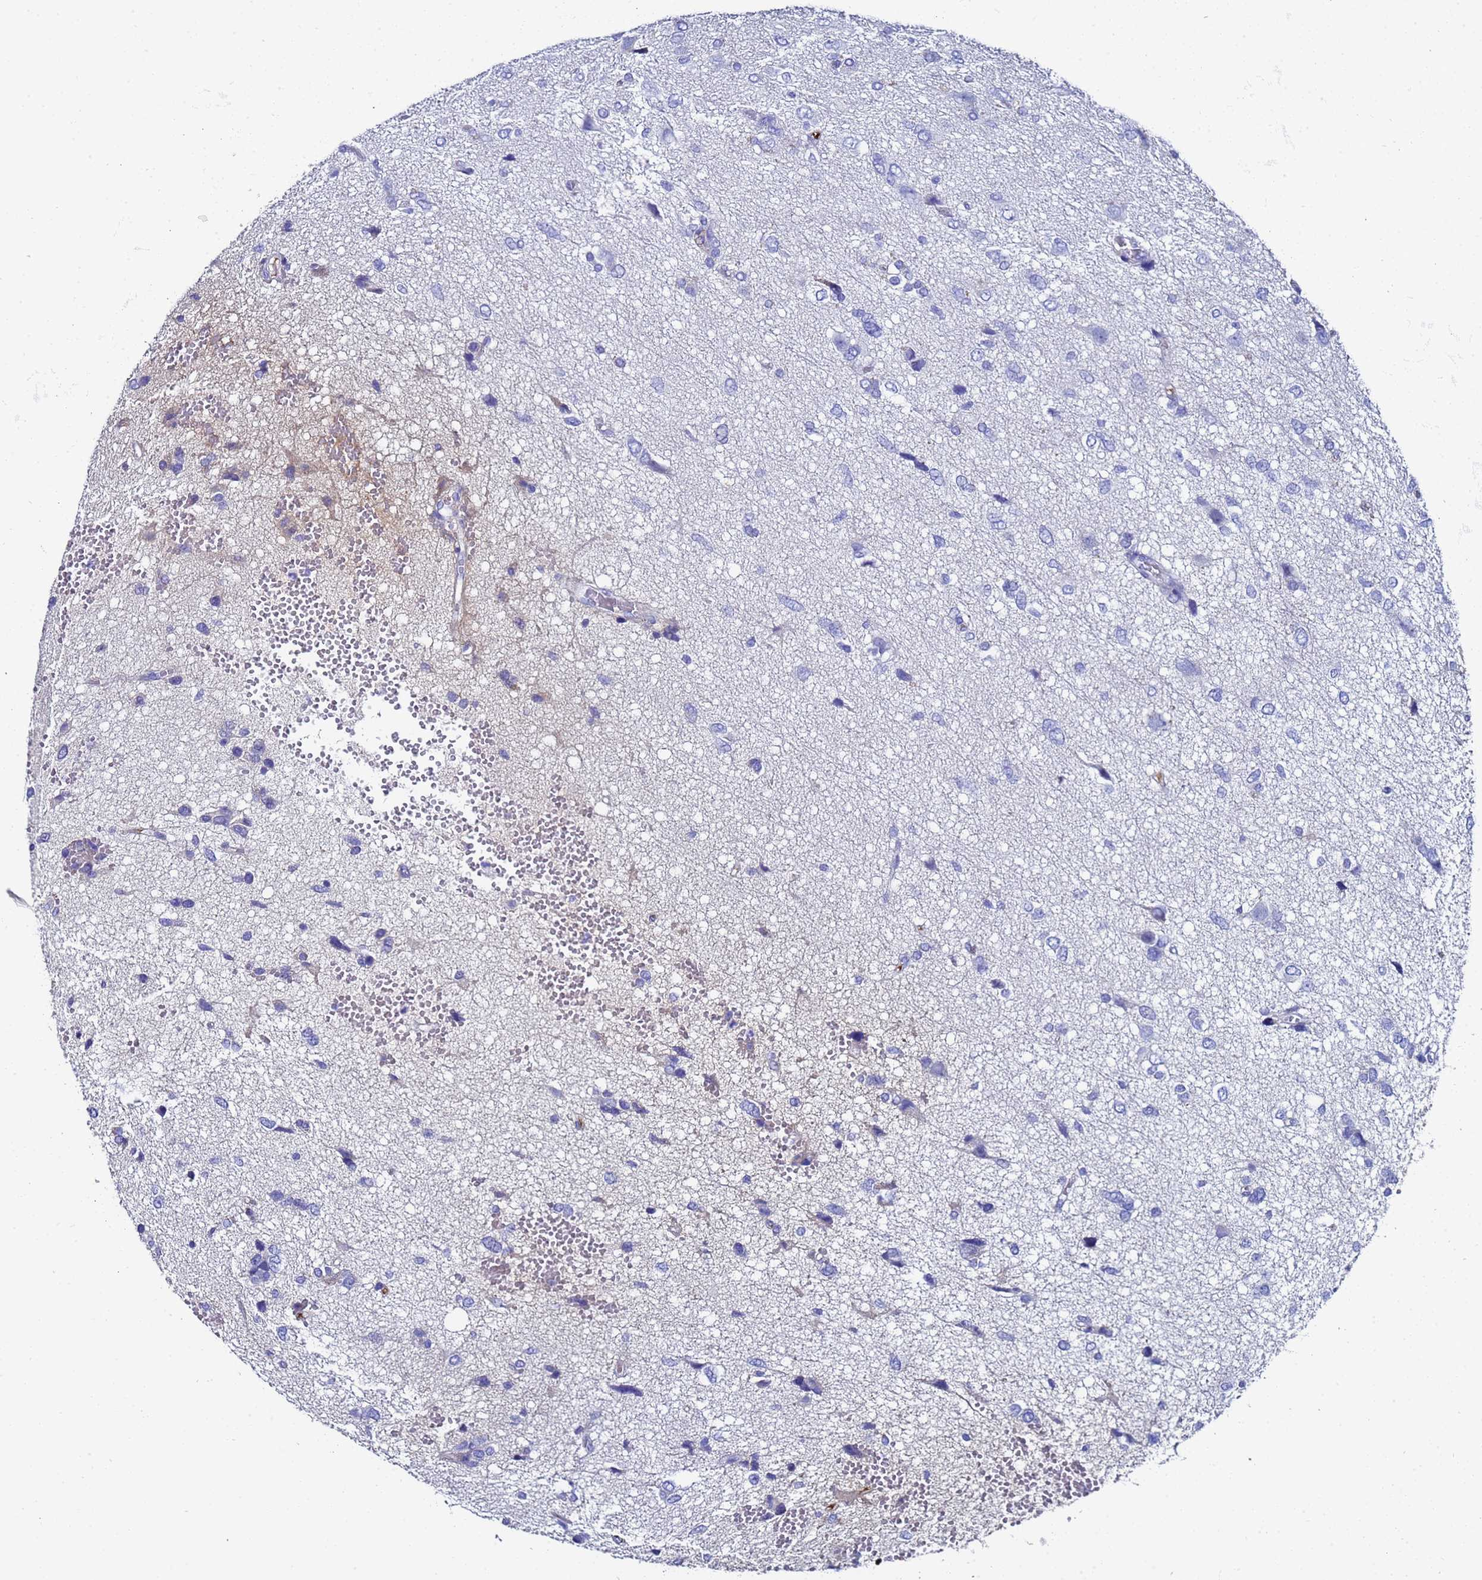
{"staining": {"intensity": "negative", "quantity": "none", "location": "none"}, "tissue": "glioma", "cell_type": "Tumor cells", "image_type": "cancer", "snomed": [{"axis": "morphology", "description": "Glioma, malignant, High grade"}, {"axis": "topography", "description": "Brain"}], "caption": "IHC histopathology image of human malignant glioma (high-grade) stained for a protein (brown), which demonstrates no positivity in tumor cells.", "gene": "ADIPOQ", "patient": {"sex": "female", "age": 59}}